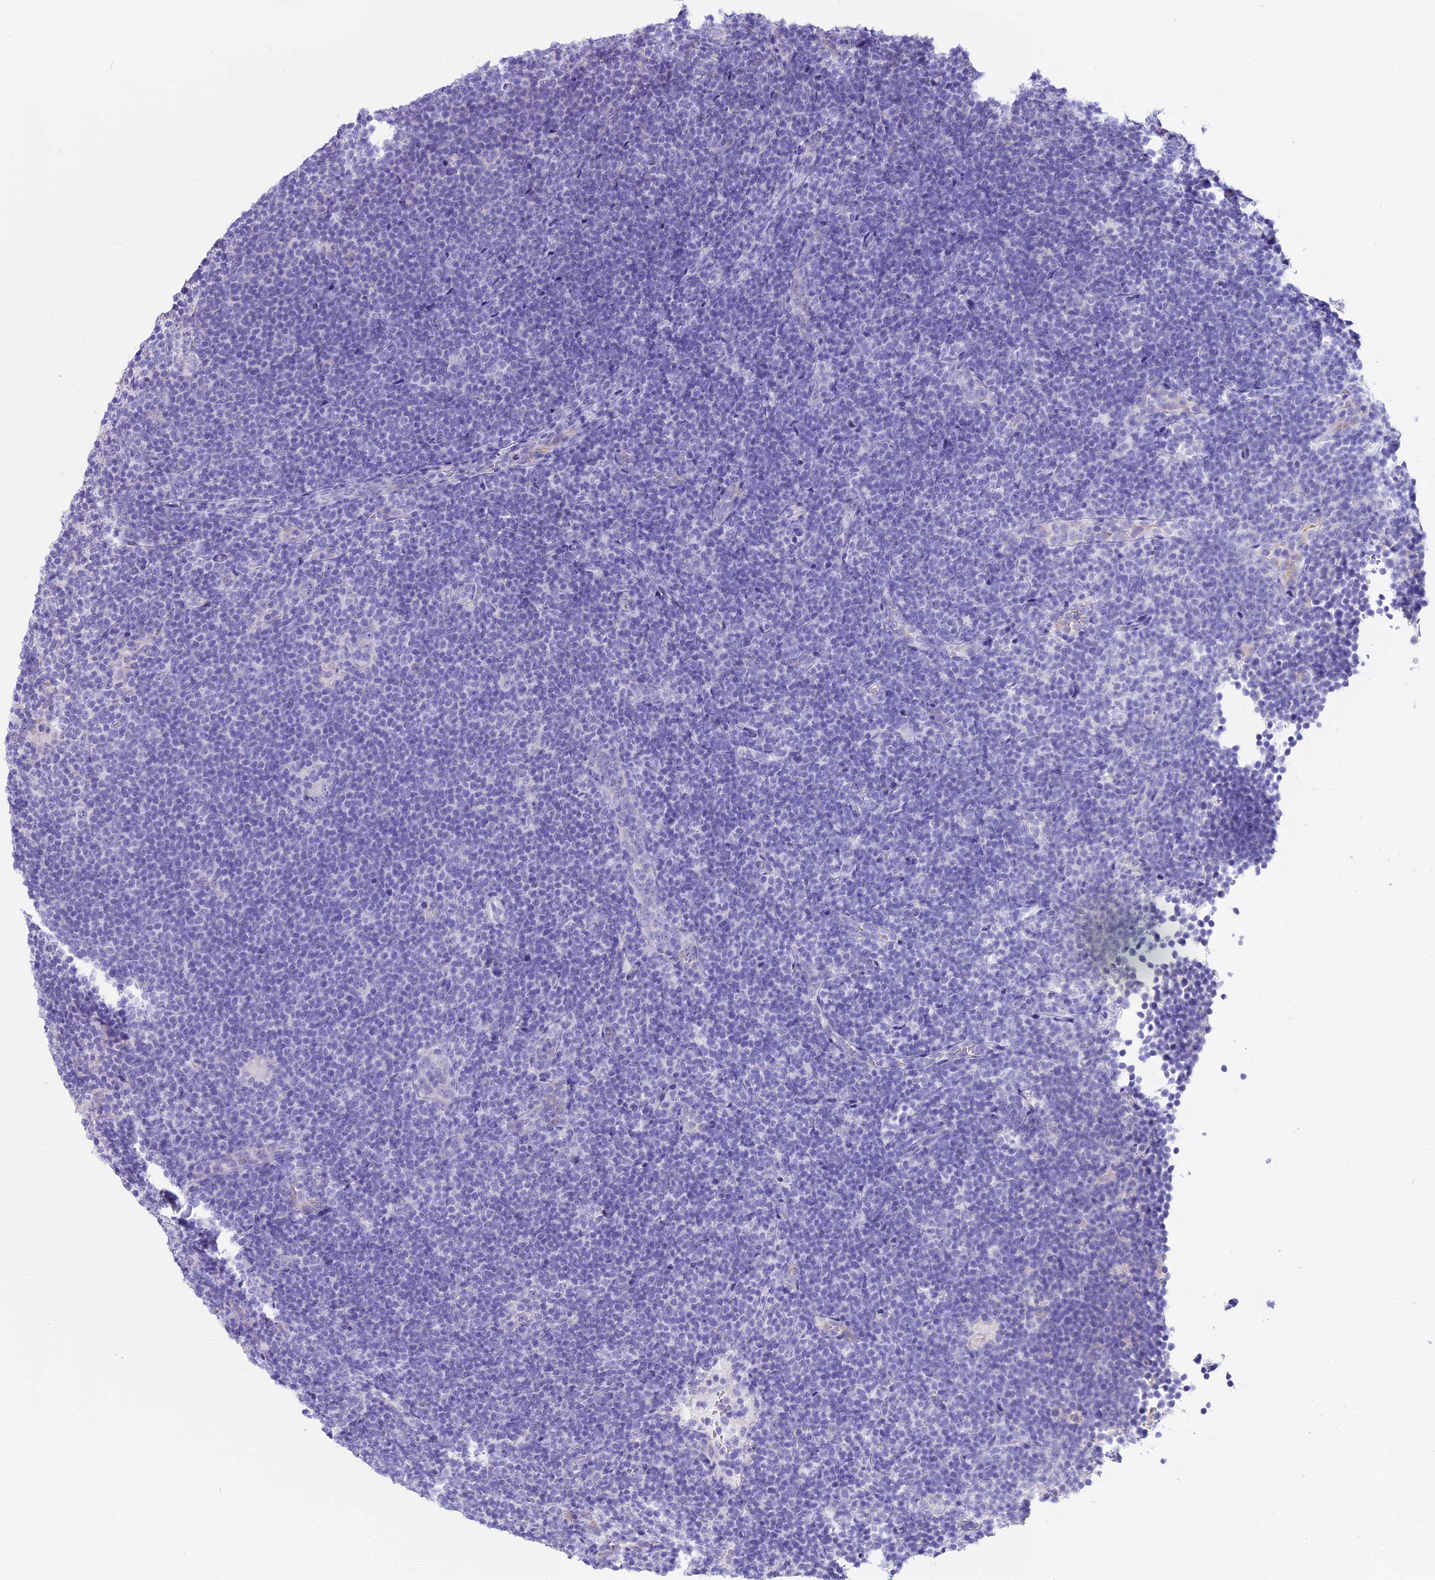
{"staining": {"intensity": "negative", "quantity": "none", "location": "none"}, "tissue": "lymphoma", "cell_type": "Tumor cells", "image_type": "cancer", "snomed": [{"axis": "morphology", "description": "Hodgkin's disease, NOS"}, {"axis": "topography", "description": "Lymph node"}], "caption": "DAB immunohistochemical staining of human Hodgkin's disease shows no significant positivity in tumor cells.", "gene": "WFDC2", "patient": {"sex": "female", "age": 57}}